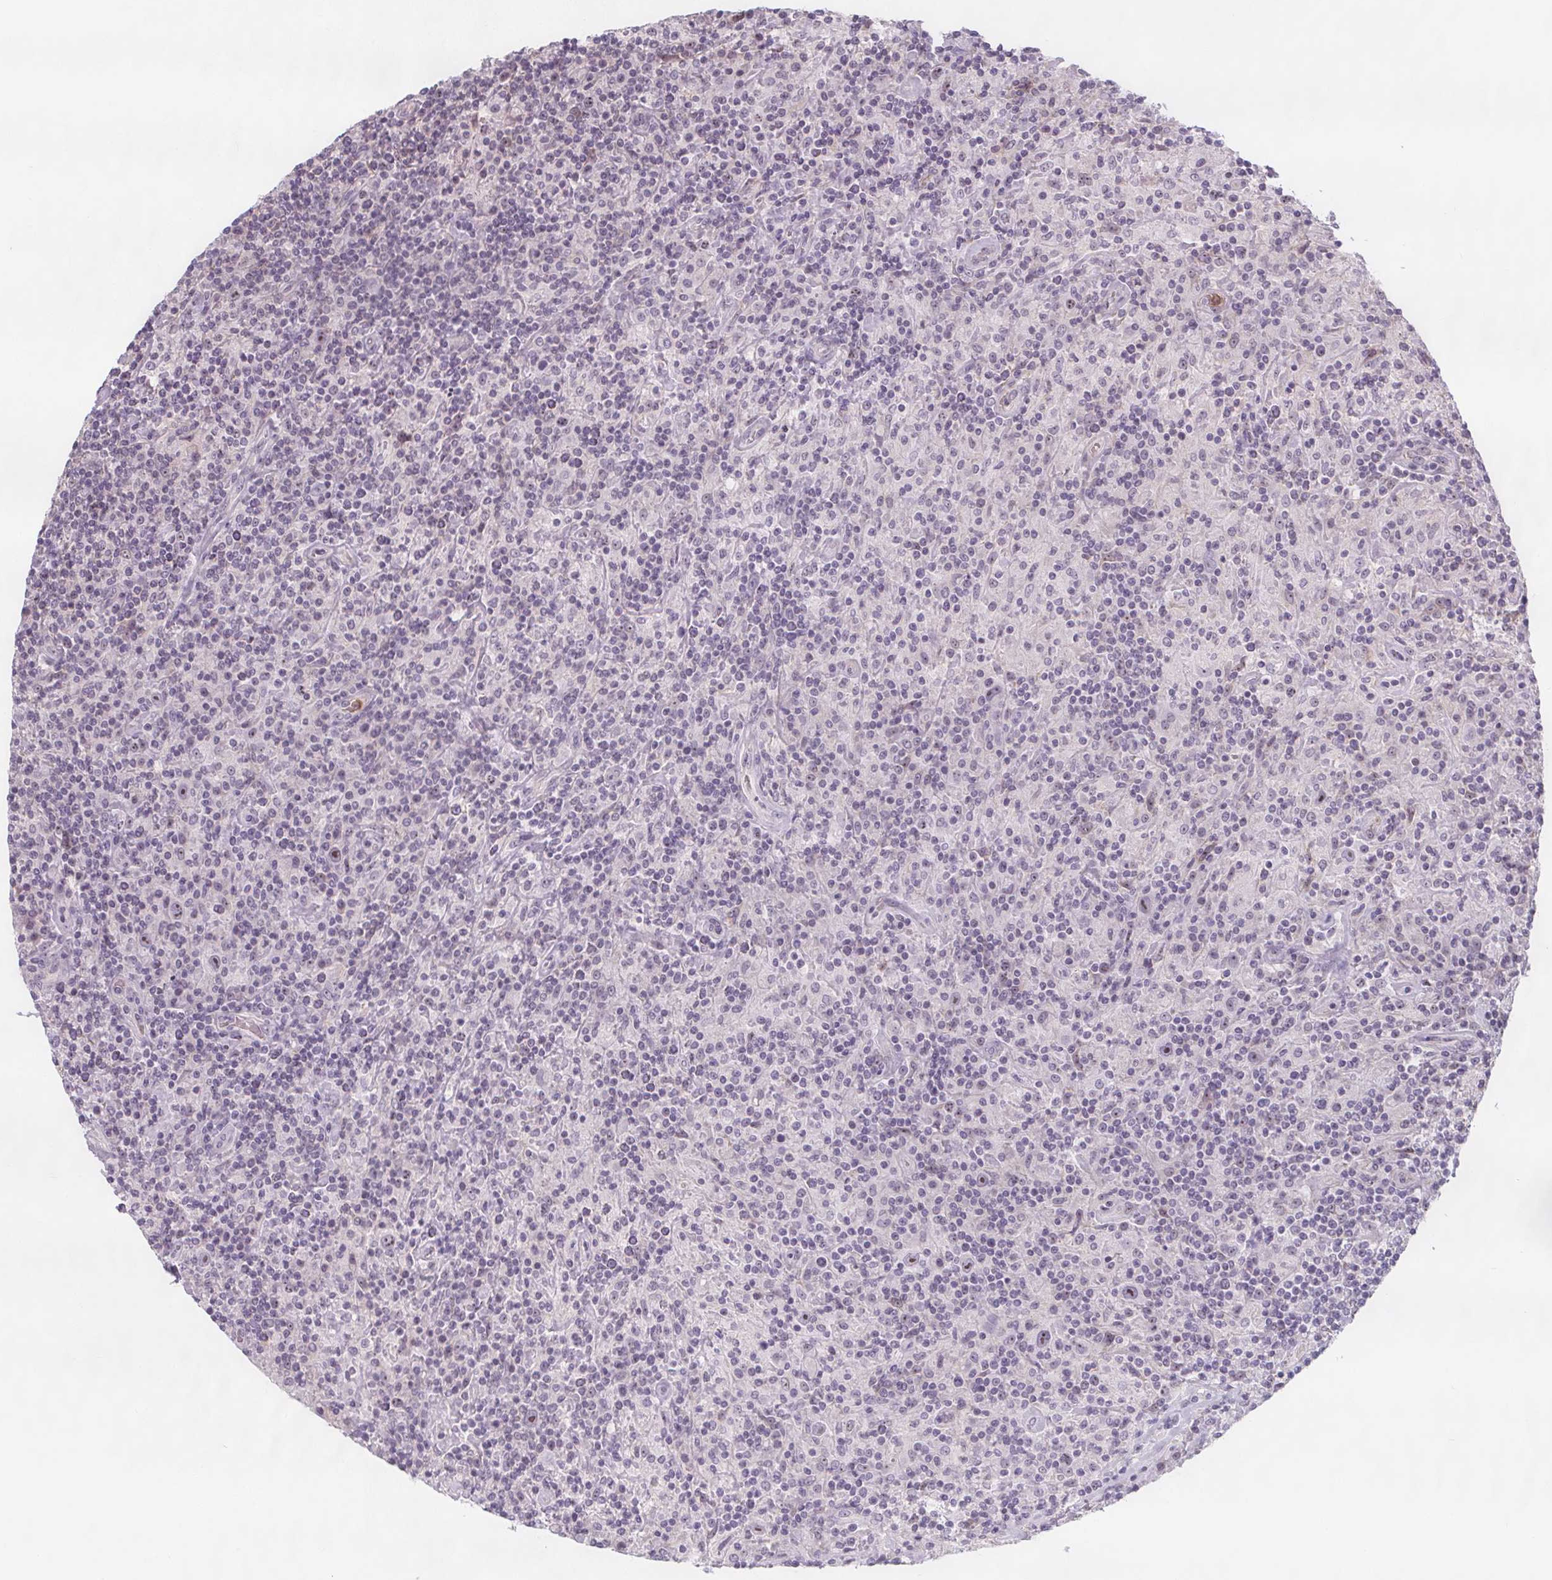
{"staining": {"intensity": "moderate", "quantity": "25%-75%", "location": "nuclear"}, "tissue": "lymphoma", "cell_type": "Tumor cells", "image_type": "cancer", "snomed": [{"axis": "morphology", "description": "Hodgkin's disease, NOS"}, {"axis": "topography", "description": "Lymph node"}], "caption": "Protein expression analysis of human lymphoma reveals moderate nuclear positivity in approximately 25%-75% of tumor cells.", "gene": "NOLC1", "patient": {"sex": "male", "age": 70}}